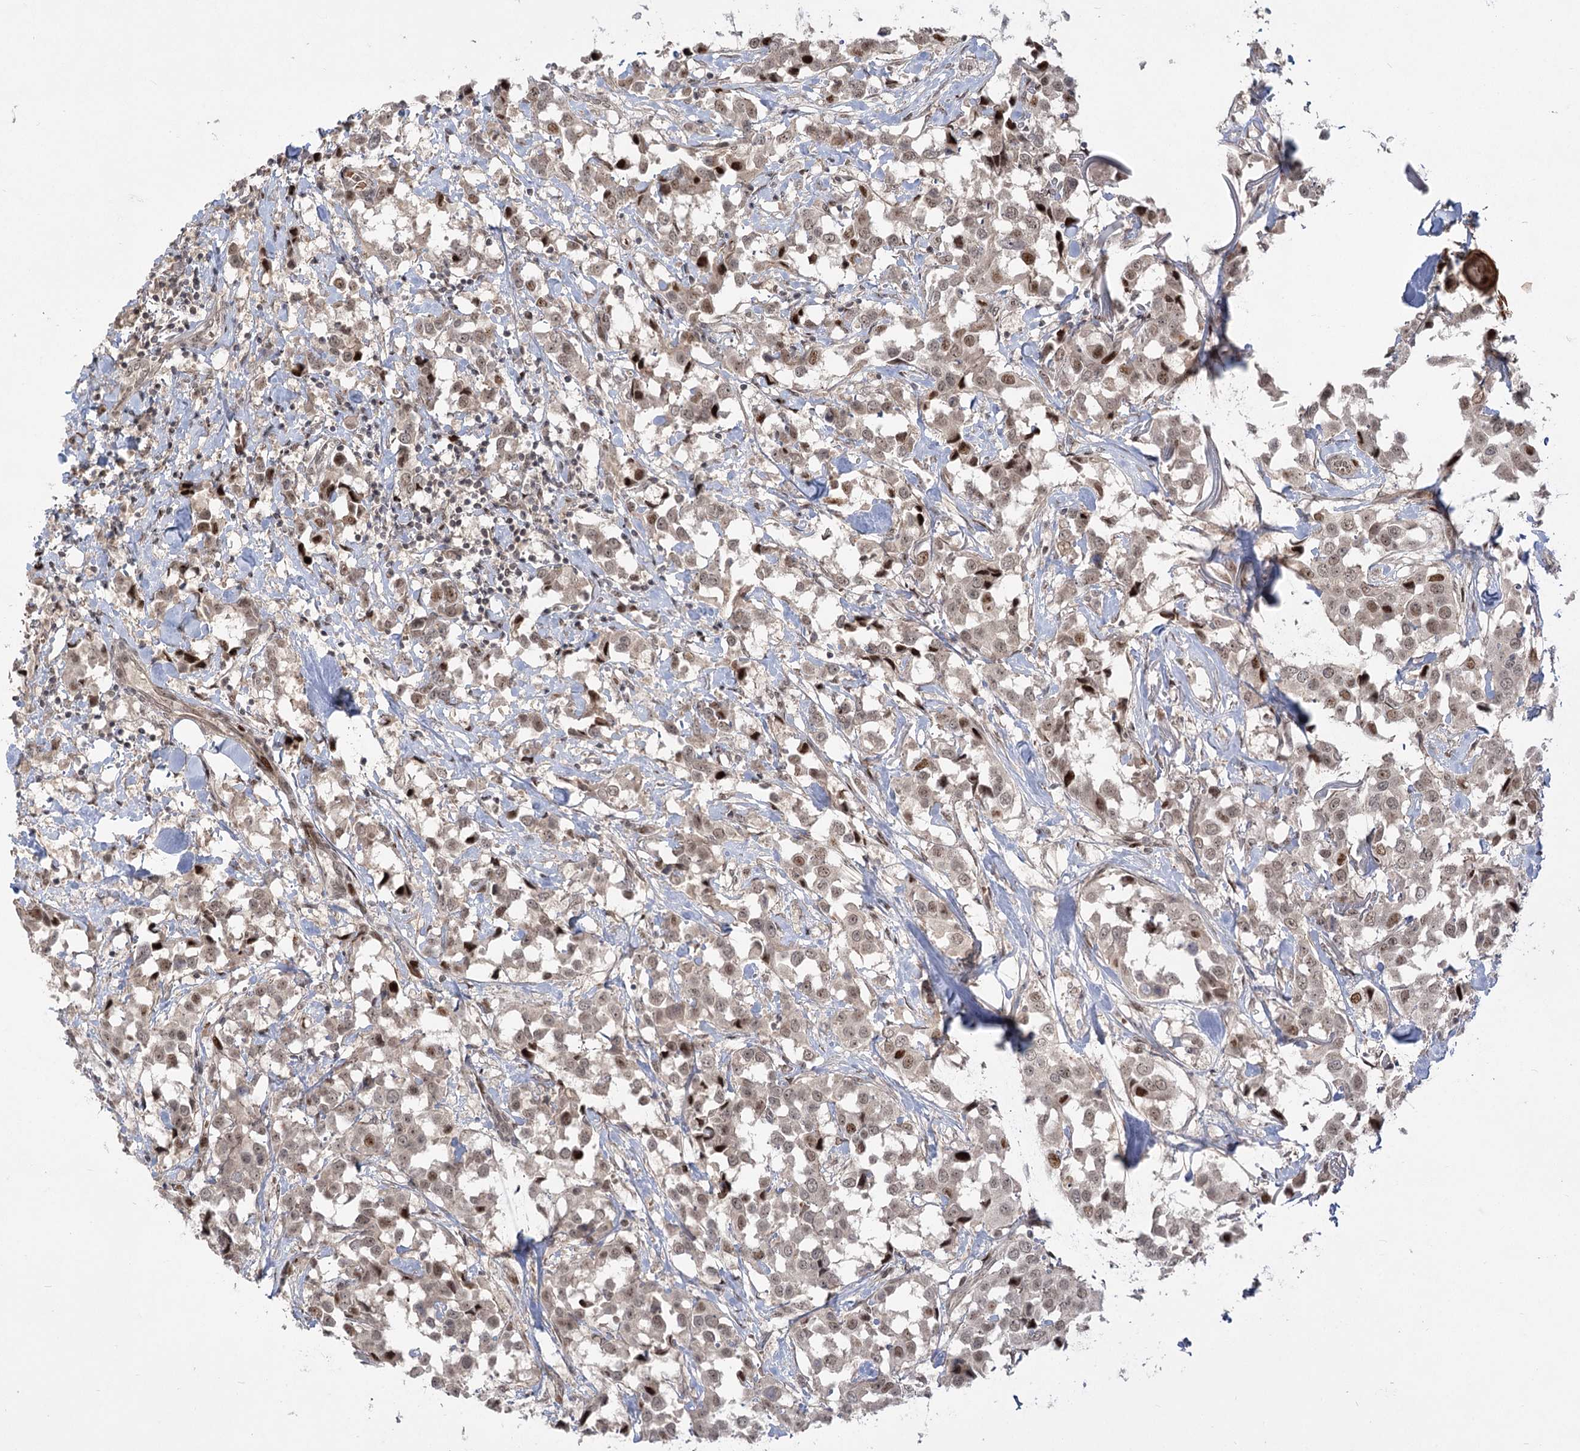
{"staining": {"intensity": "moderate", "quantity": "25%-75%", "location": "nuclear"}, "tissue": "breast cancer", "cell_type": "Tumor cells", "image_type": "cancer", "snomed": [{"axis": "morphology", "description": "Duct carcinoma"}, {"axis": "topography", "description": "Breast"}], "caption": "The image demonstrates staining of breast cancer, revealing moderate nuclear protein expression (brown color) within tumor cells.", "gene": "HELQ", "patient": {"sex": "female", "age": 80}}